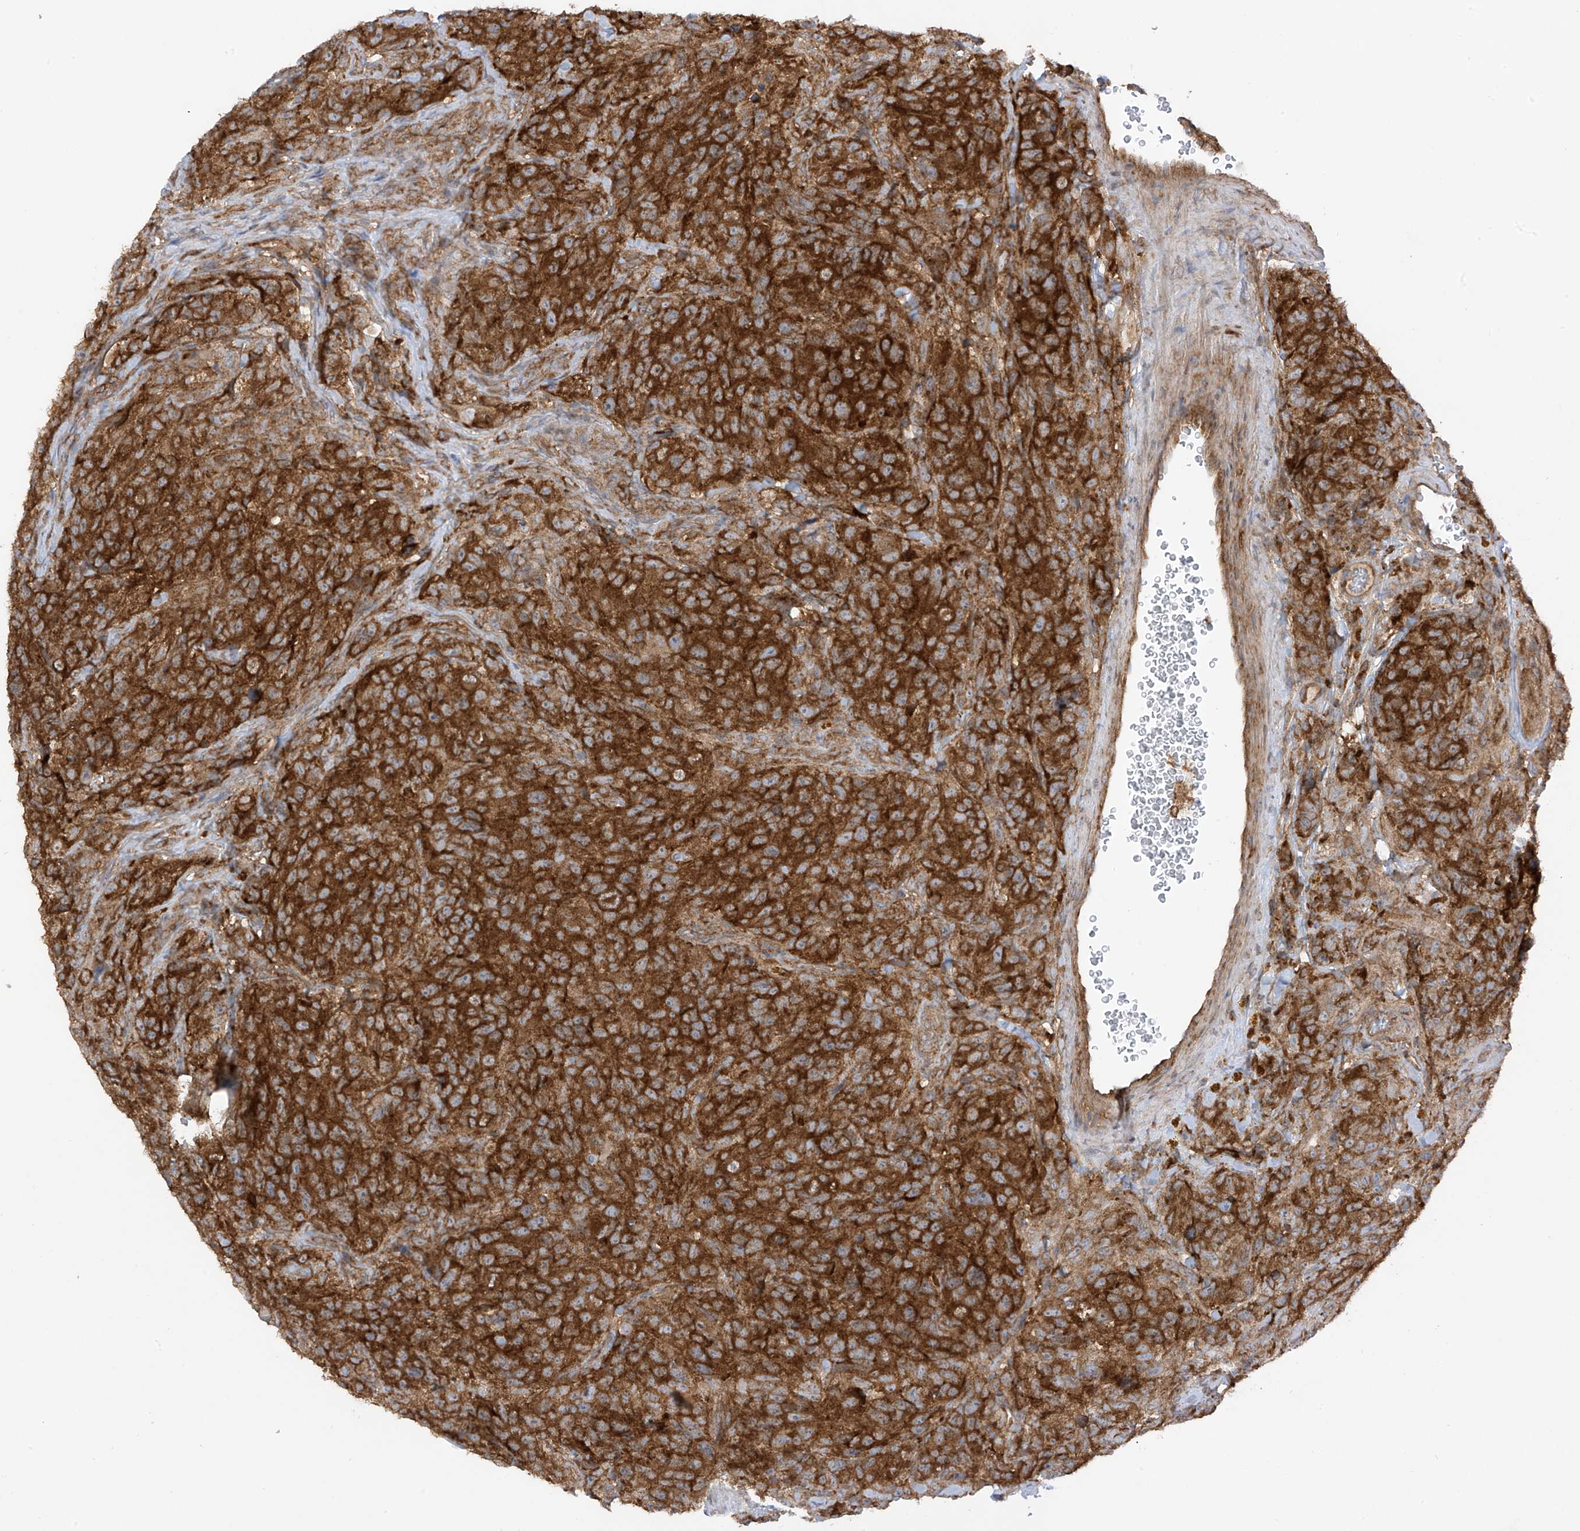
{"staining": {"intensity": "strong", "quantity": ">75%", "location": "cytoplasmic/membranous"}, "tissue": "glioma", "cell_type": "Tumor cells", "image_type": "cancer", "snomed": [{"axis": "morphology", "description": "Glioma, malignant, High grade"}, {"axis": "topography", "description": "Brain"}], "caption": "Brown immunohistochemical staining in malignant glioma (high-grade) demonstrates strong cytoplasmic/membranous expression in about >75% of tumor cells.", "gene": "REPS1", "patient": {"sex": "male", "age": 69}}